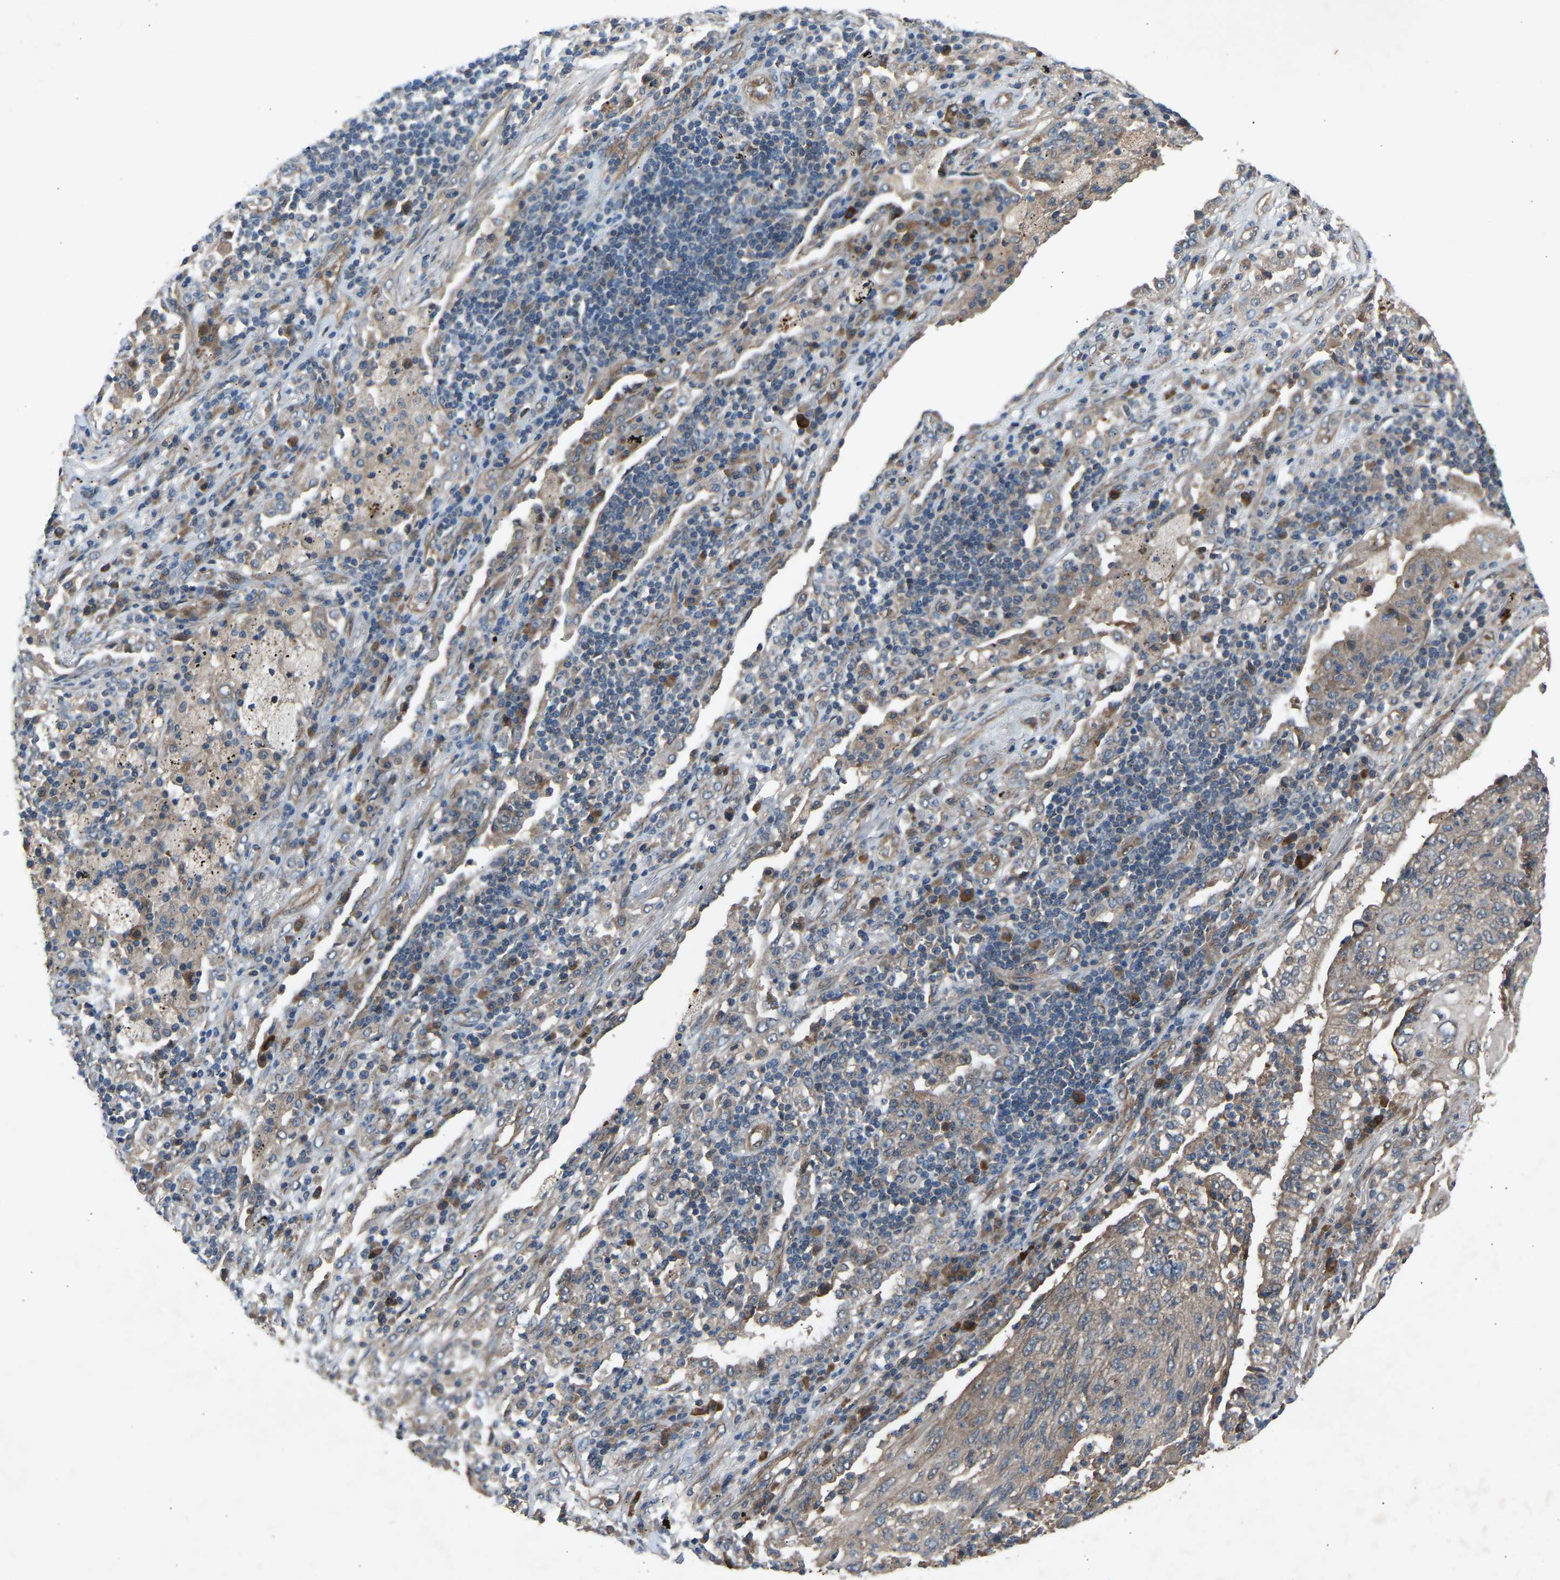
{"staining": {"intensity": "weak", "quantity": ">75%", "location": "cytoplasmic/membranous"}, "tissue": "lung cancer", "cell_type": "Tumor cells", "image_type": "cancer", "snomed": [{"axis": "morphology", "description": "Squamous cell carcinoma, NOS"}, {"axis": "topography", "description": "Lung"}], "caption": "This image reveals immunohistochemistry staining of squamous cell carcinoma (lung), with low weak cytoplasmic/membranous staining in approximately >75% of tumor cells.", "gene": "GAS2L1", "patient": {"sex": "female", "age": 63}}